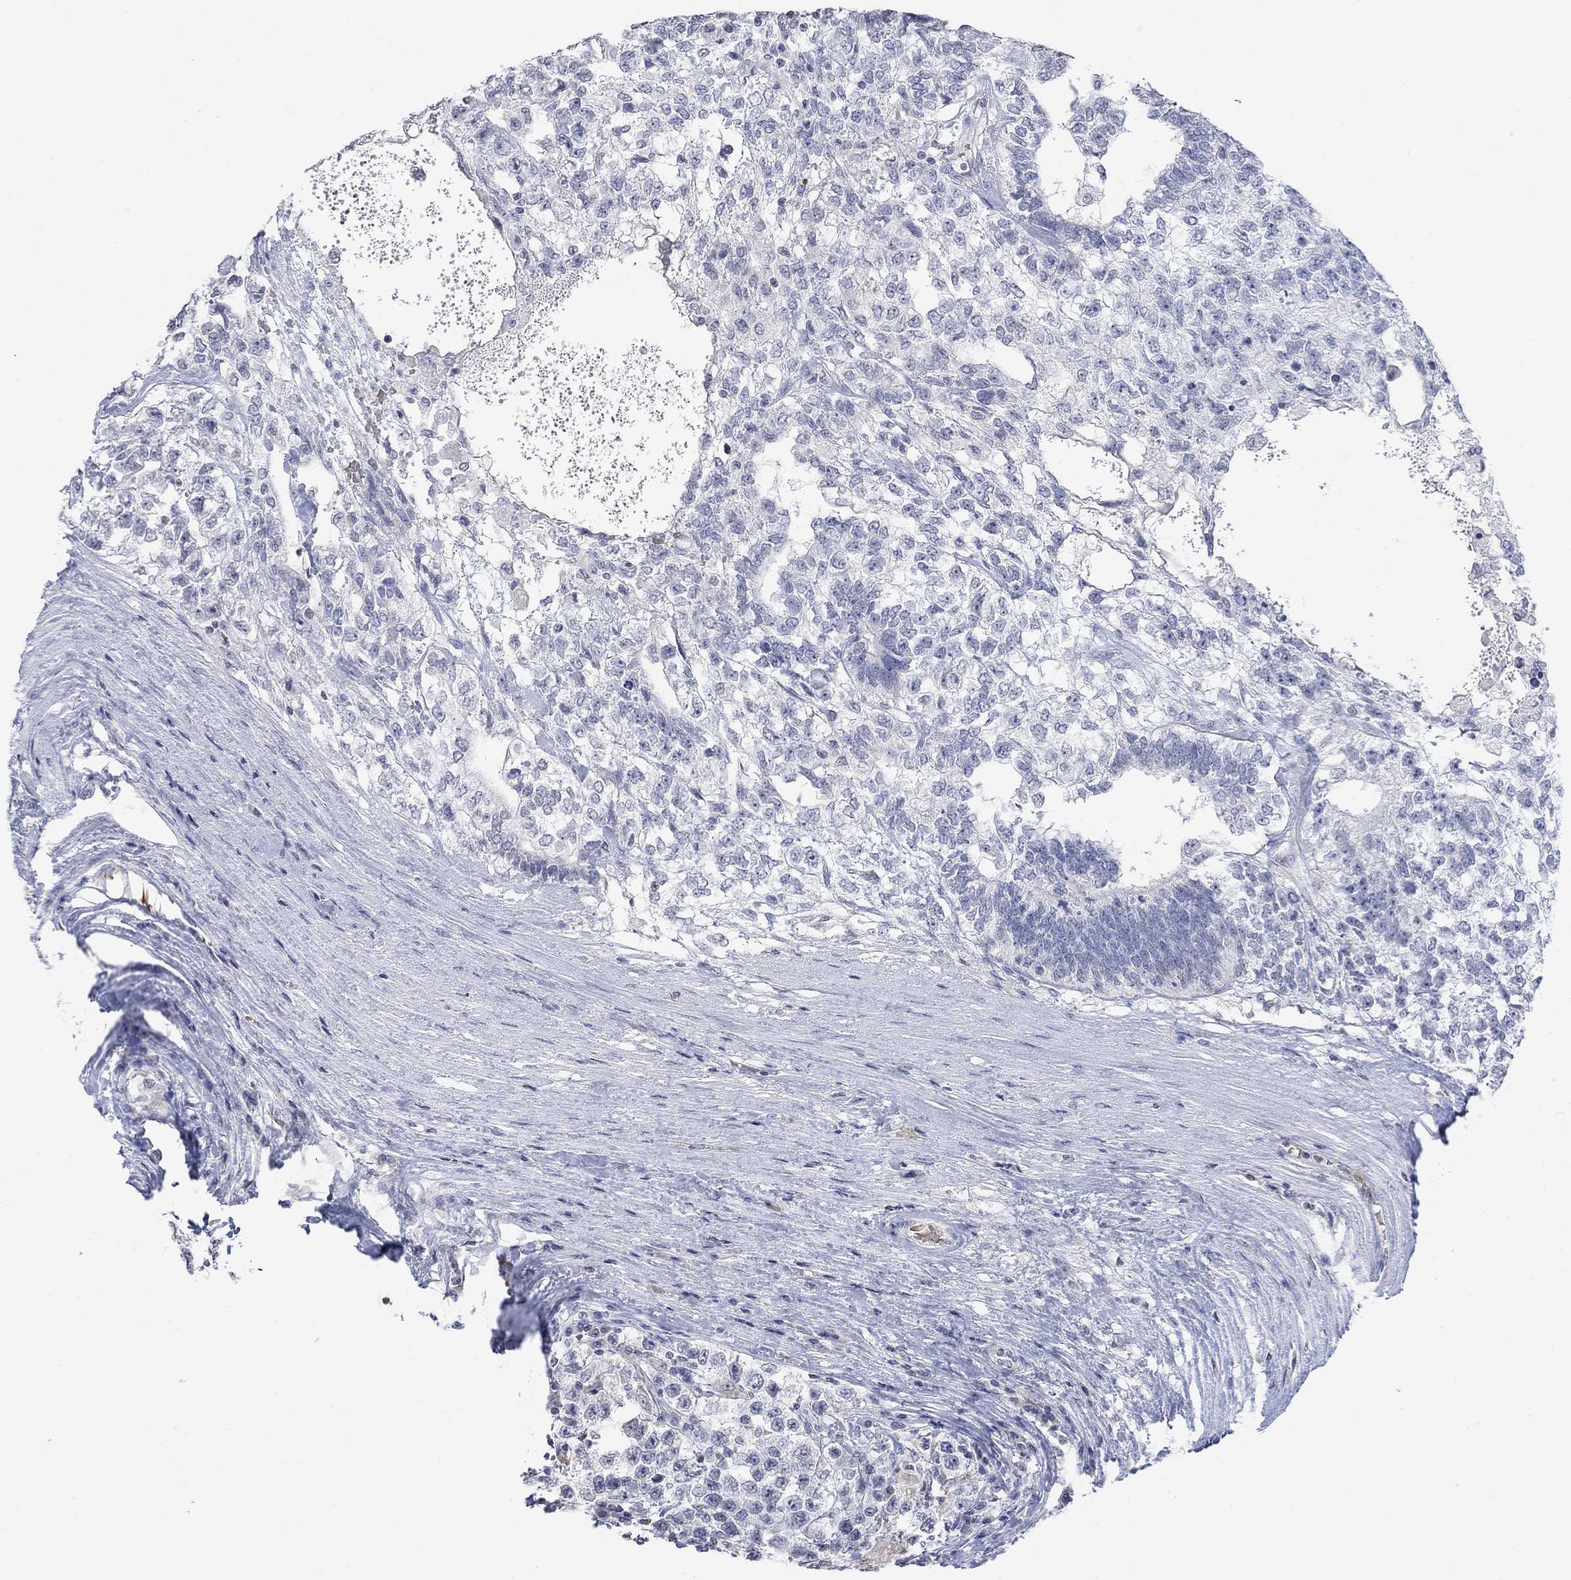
{"staining": {"intensity": "negative", "quantity": "none", "location": "none"}, "tissue": "testis cancer", "cell_type": "Tumor cells", "image_type": "cancer", "snomed": [{"axis": "morphology", "description": "Seminoma, NOS"}, {"axis": "morphology", "description": "Carcinoma, Embryonal, NOS"}, {"axis": "topography", "description": "Testis"}], "caption": "DAB (3,3'-diaminobenzidine) immunohistochemical staining of embryonal carcinoma (testis) shows no significant staining in tumor cells.", "gene": "TMEM255A", "patient": {"sex": "male", "age": 41}}